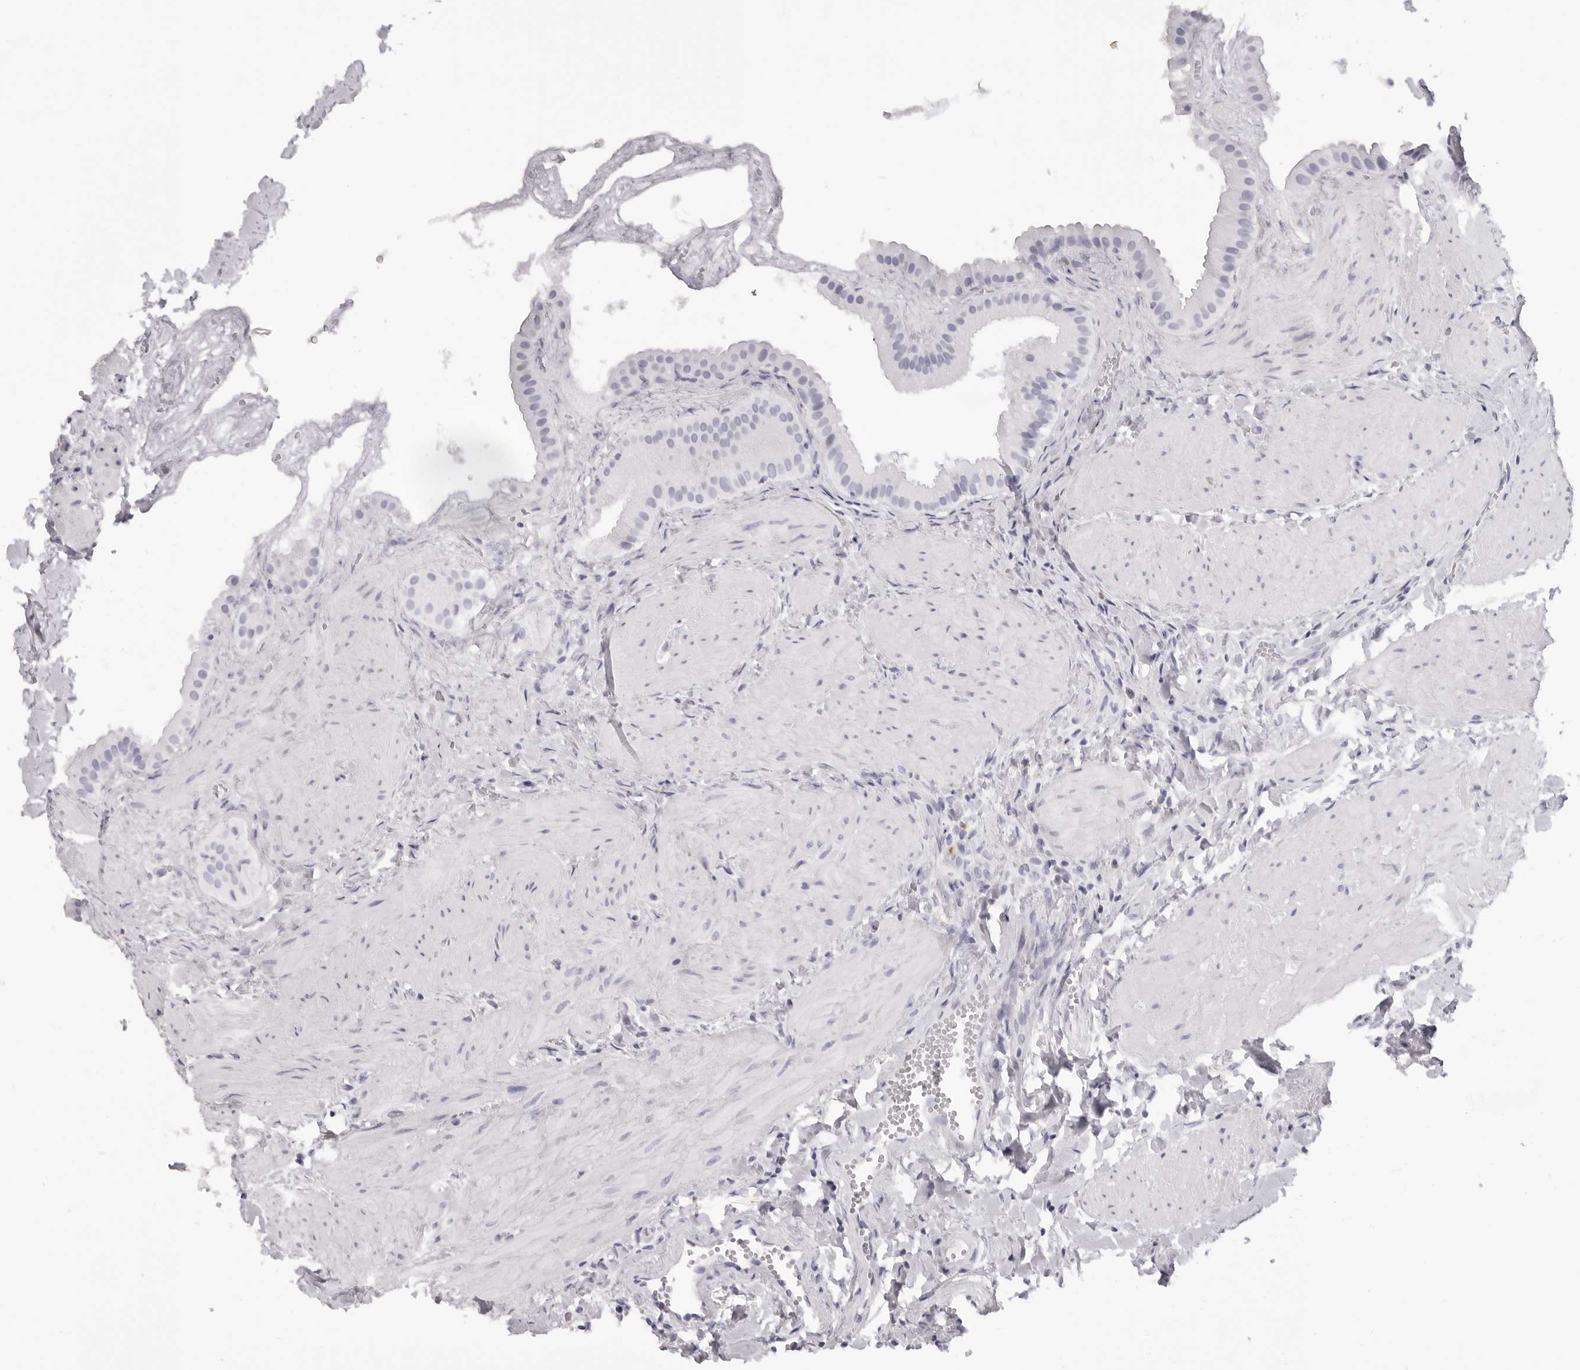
{"staining": {"intensity": "negative", "quantity": "none", "location": "none"}, "tissue": "gallbladder", "cell_type": "Glandular cells", "image_type": "normal", "snomed": [{"axis": "morphology", "description": "Normal tissue, NOS"}, {"axis": "topography", "description": "Gallbladder"}], "caption": "Immunohistochemical staining of normal gallbladder reveals no significant staining in glandular cells.", "gene": "RHO", "patient": {"sex": "male", "age": 55}}